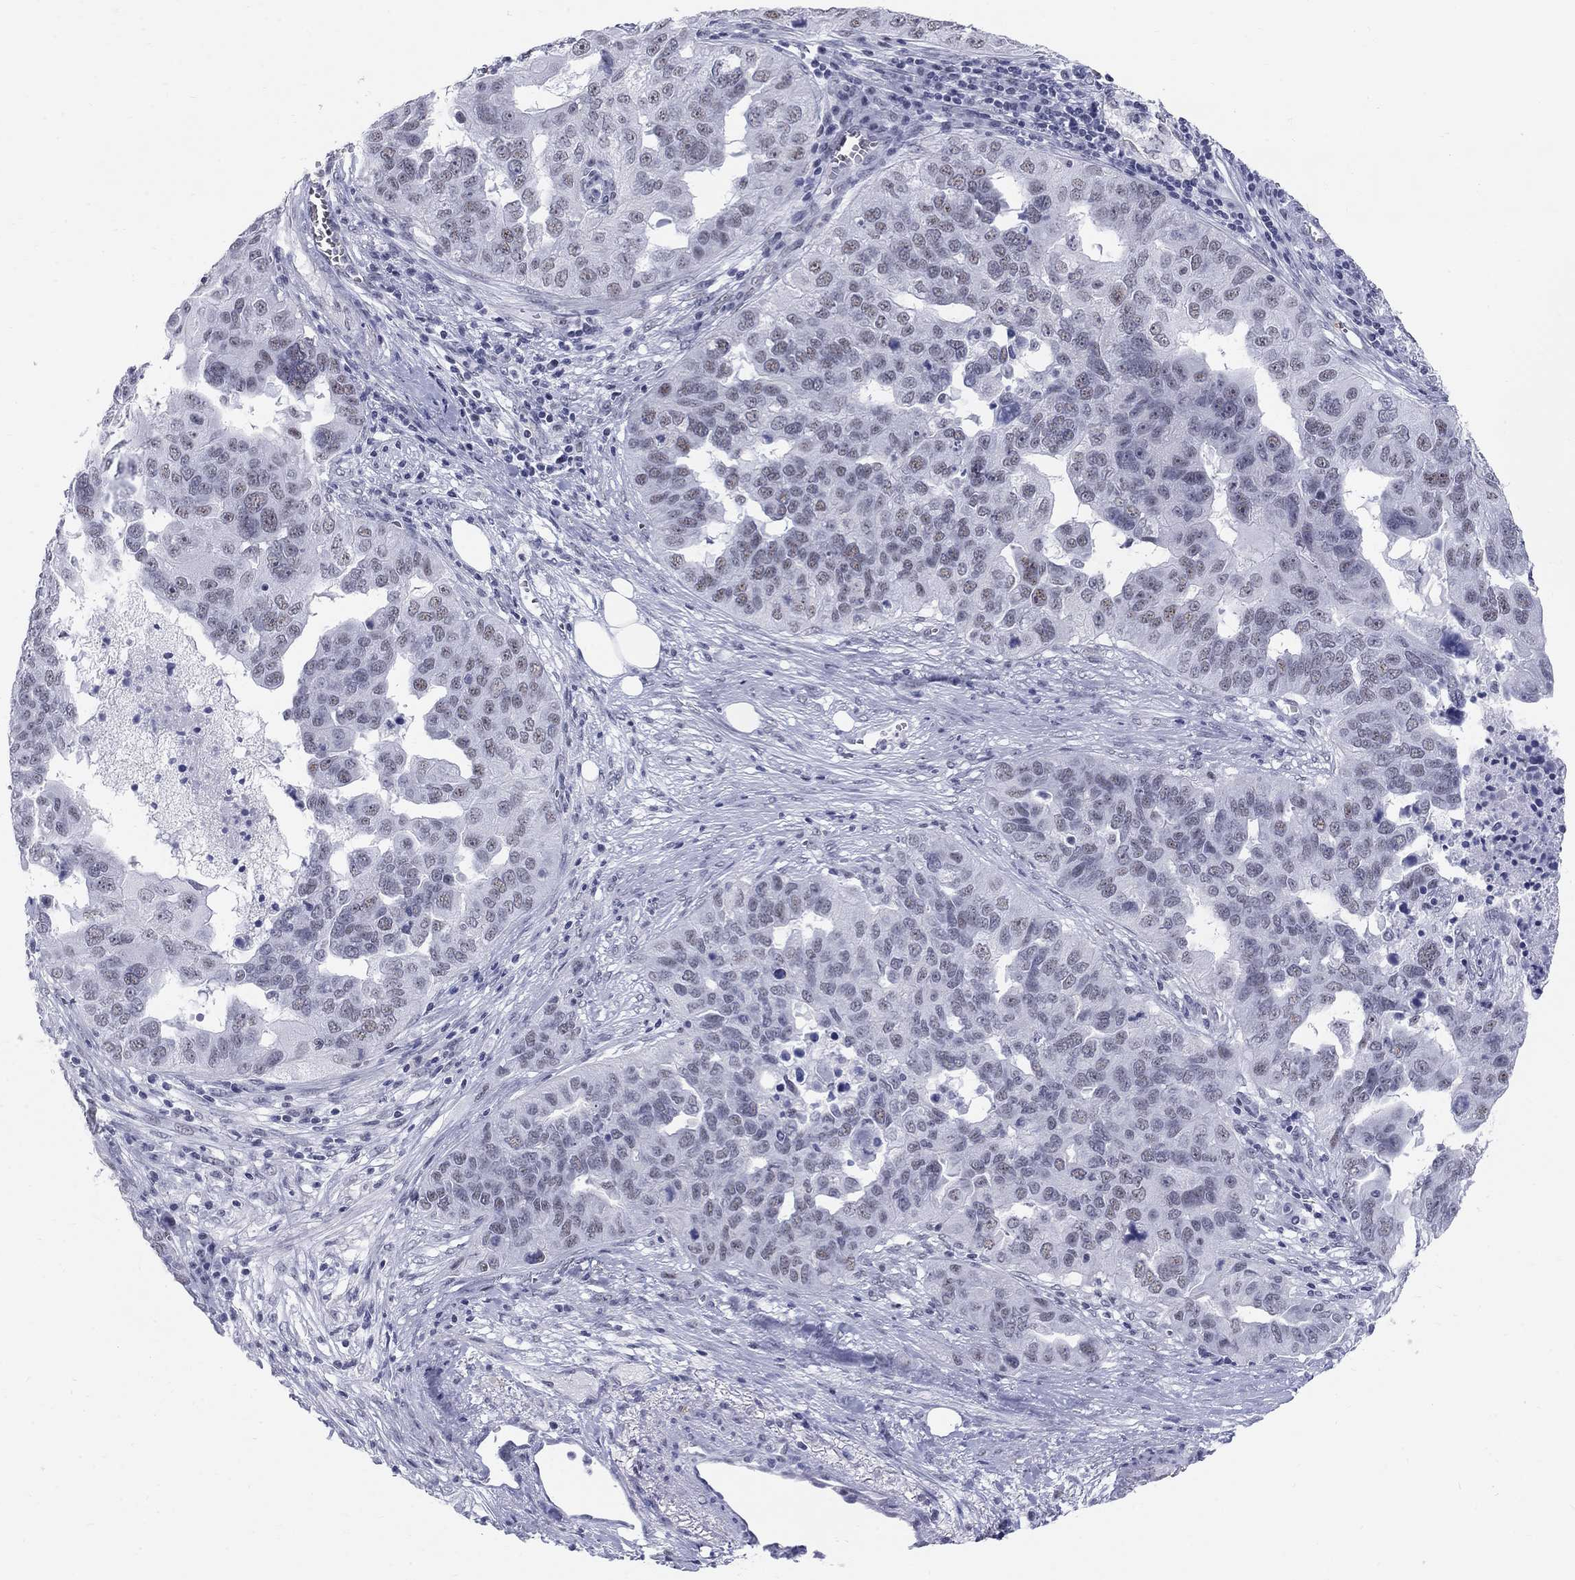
{"staining": {"intensity": "weak", "quantity": "<25%", "location": "nuclear"}, "tissue": "ovarian cancer", "cell_type": "Tumor cells", "image_type": "cancer", "snomed": [{"axis": "morphology", "description": "Carcinoma, endometroid"}, {"axis": "topography", "description": "Soft tissue"}, {"axis": "topography", "description": "Ovary"}], "caption": "Tumor cells show no significant protein expression in ovarian cancer.", "gene": "DMTN", "patient": {"sex": "female", "age": 52}}